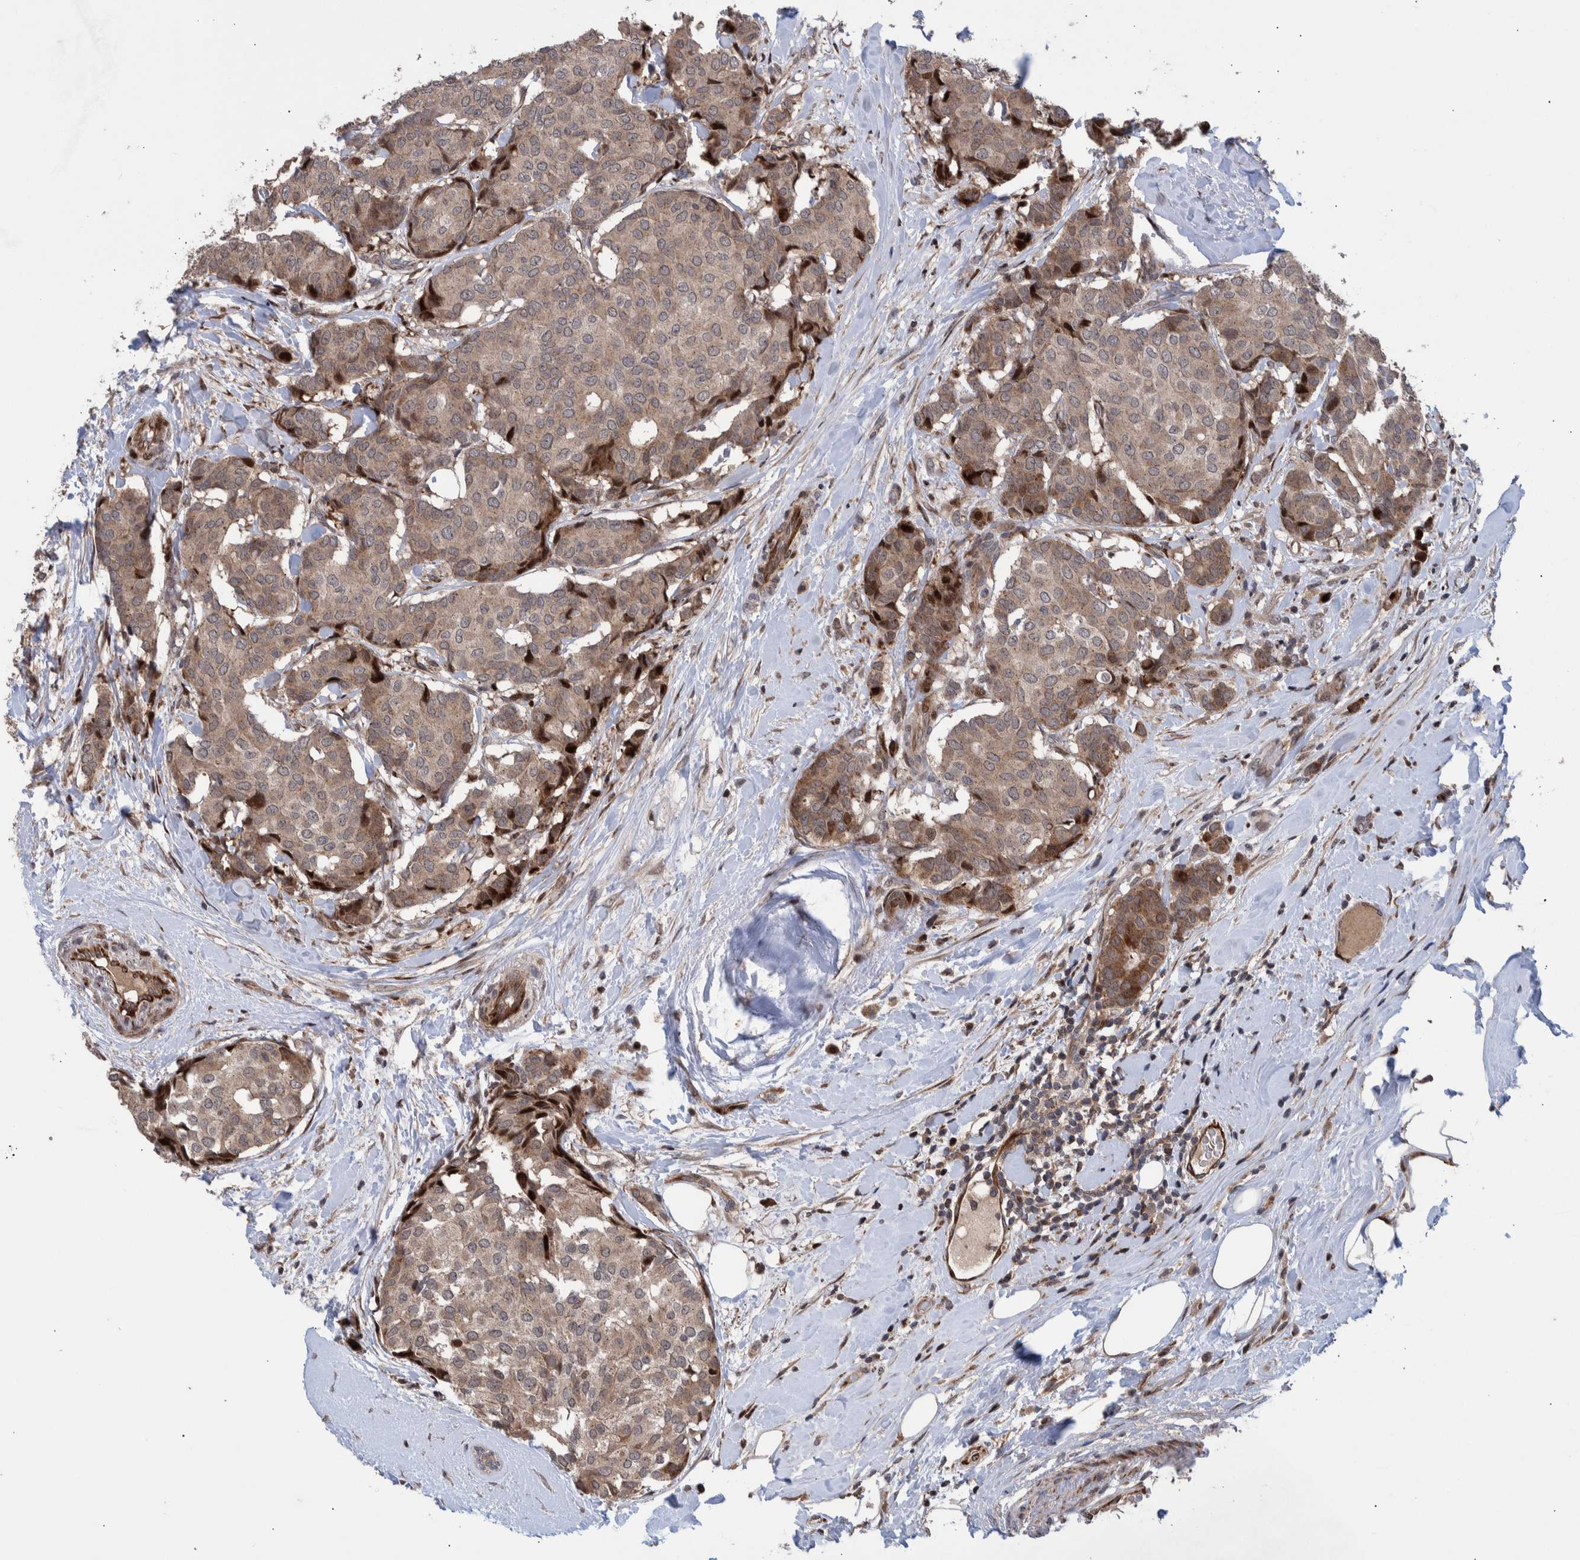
{"staining": {"intensity": "weak", "quantity": ">75%", "location": "cytoplasmic/membranous"}, "tissue": "breast cancer", "cell_type": "Tumor cells", "image_type": "cancer", "snomed": [{"axis": "morphology", "description": "Duct carcinoma"}, {"axis": "topography", "description": "Breast"}], "caption": "Immunohistochemical staining of breast cancer (intraductal carcinoma) reveals weak cytoplasmic/membranous protein positivity in about >75% of tumor cells.", "gene": "SHISA6", "patient": {"sex": "female", "age": 75}}